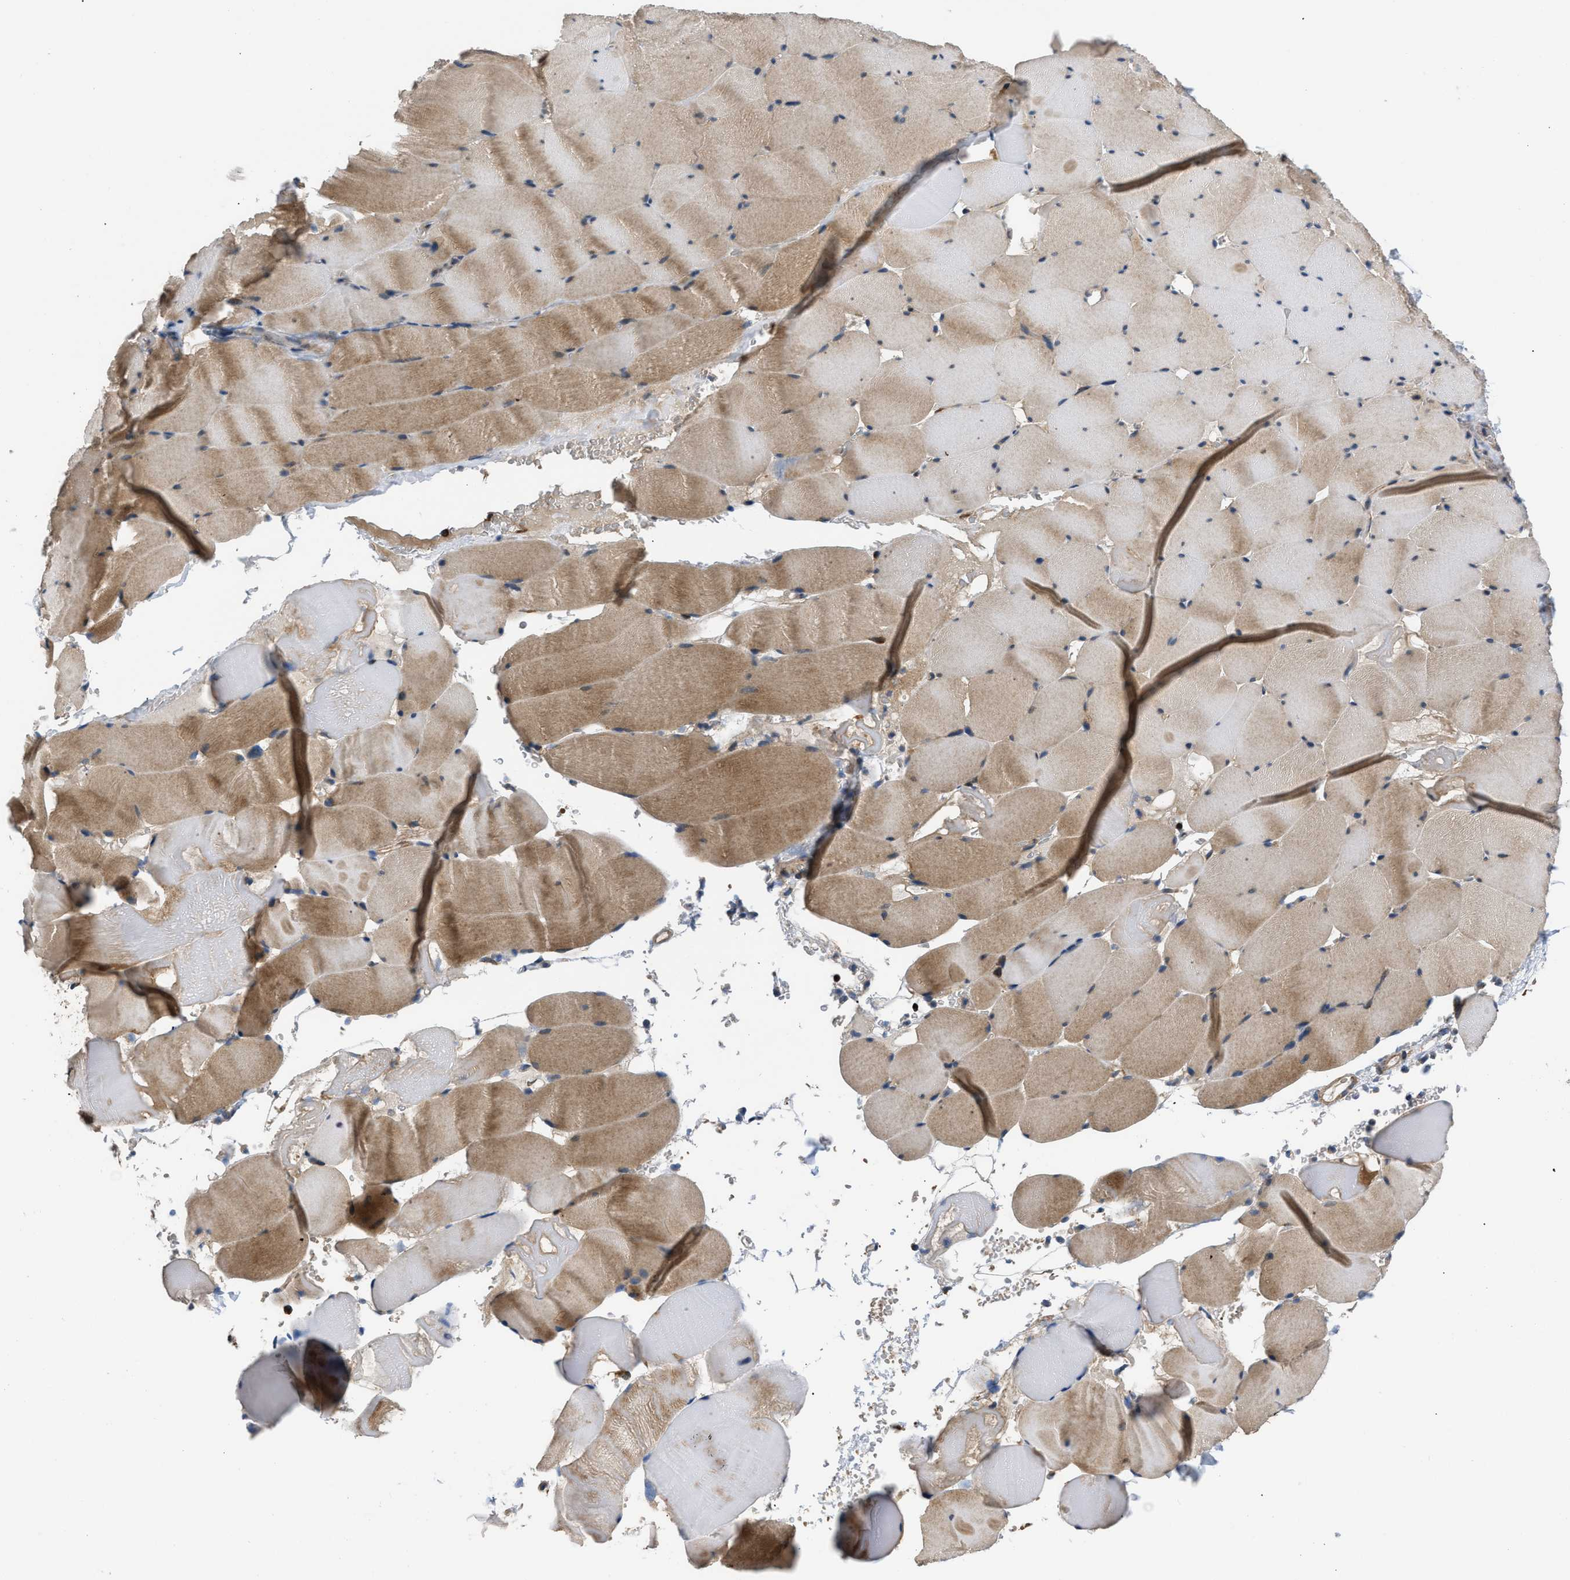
{"staining": {"intensity": "moderate", "quantity": ">75%", "location": "cytoplasmic/membranous"}, "tissue": "skeletal muscle", "cell_type": "Myocytes", "image_type": "normal", "snomed": [{"axis": "morphology", "description": "Normal tissue, NOS"}, {"axis": "topography", "description": "Skeletal muscle"}], "caption": "Myocytes show medium levels of moderate cytoplasmic/membranous expression in approximately >75% of cells in benign human skeletal muscle.", "gene": "OPTN", "patient": {"sex": "male", "age": 62}}